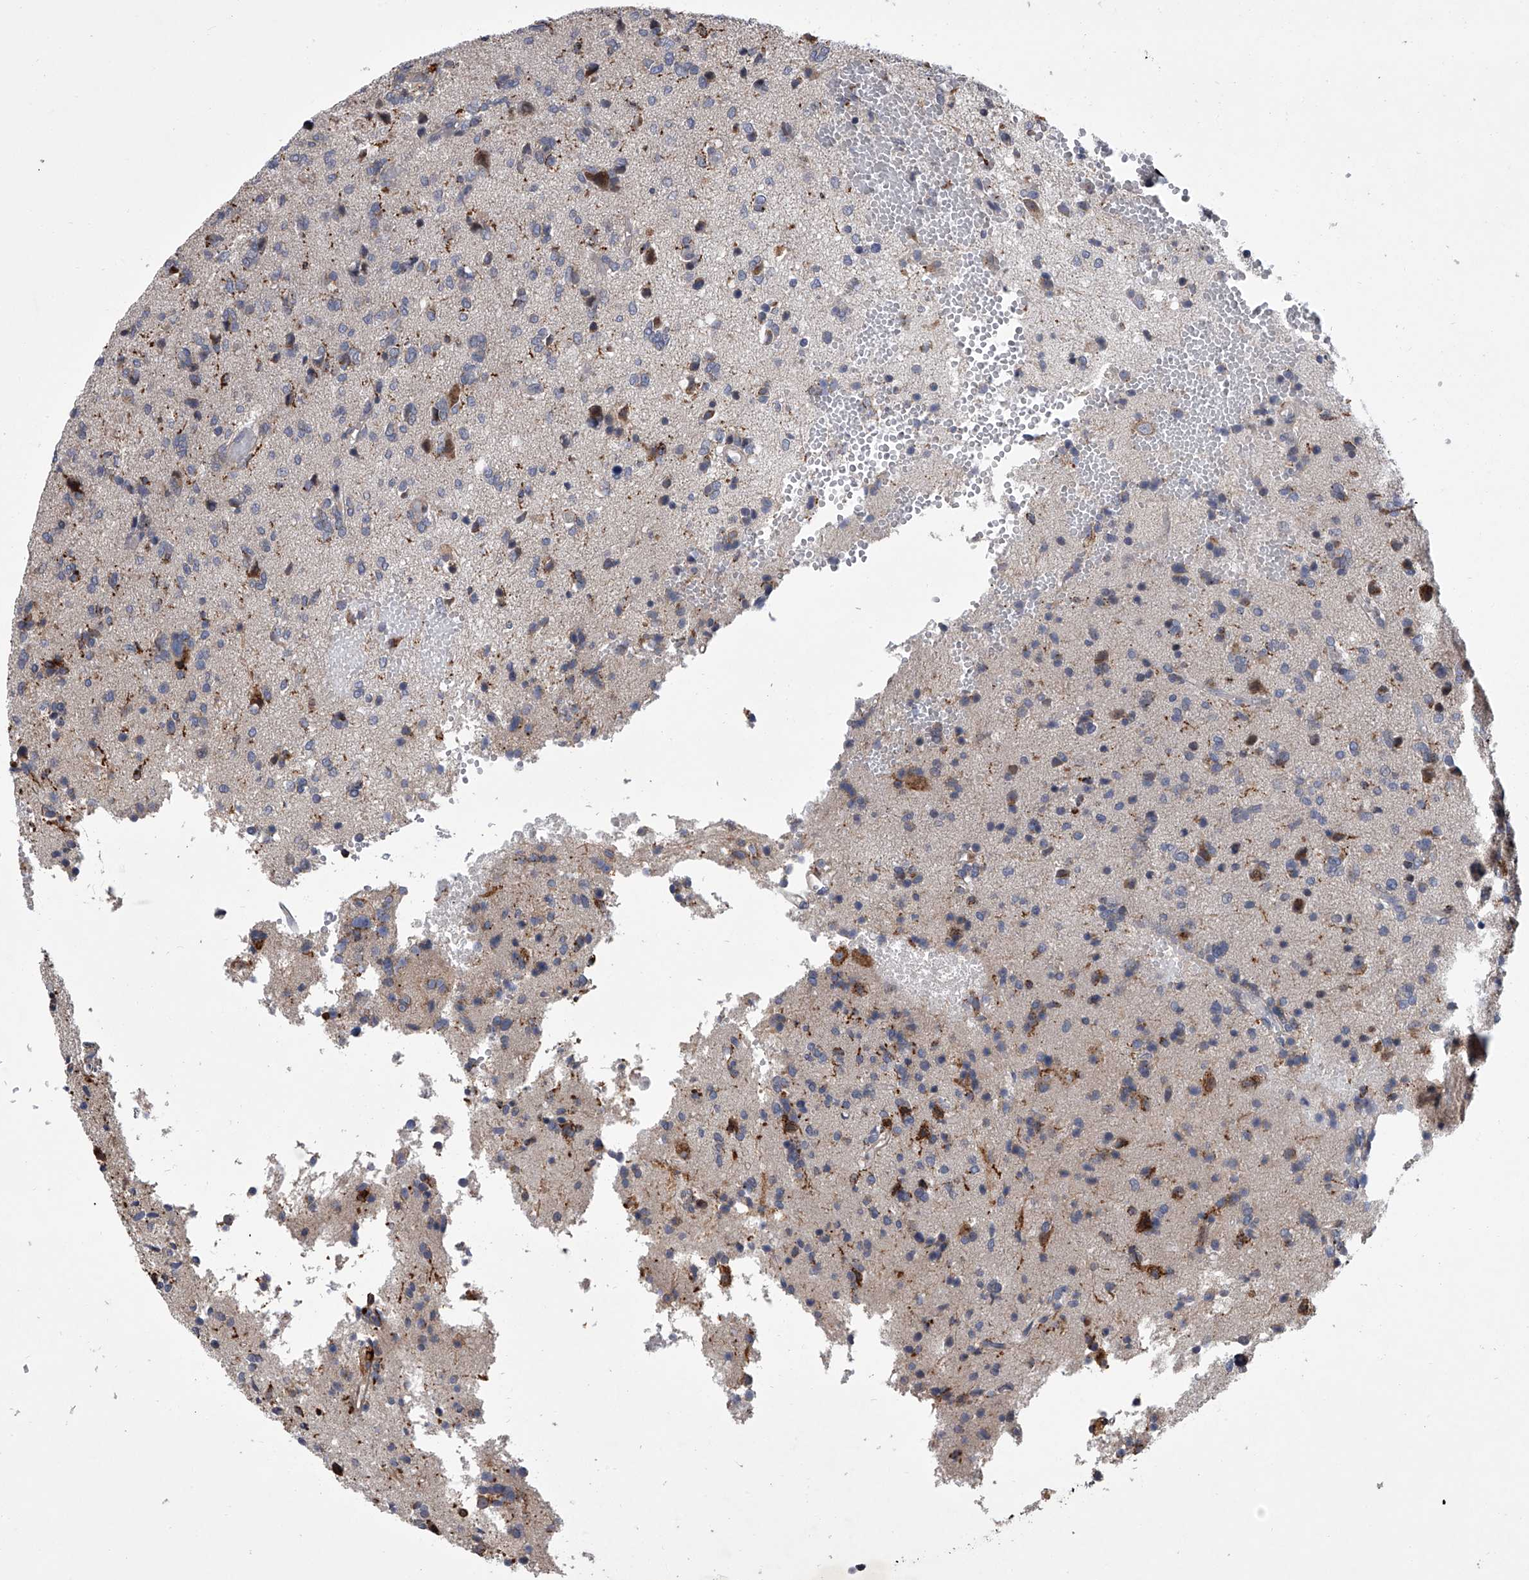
{"staining": {"intensity": "moderate", "quantity": "<25%", "location": "cytoplasmic/membranous"}, "tissue": "glioma", "cell_type": "Tumor cells", "image_type": "cancer", "snomed": [{"axis": "morphology", "description": "Glioma, malignant, High grade"}, {"axis": "topography", "description": "Brain"}], "caption": "Immunohistochemistry (DAB) staining of human glioma demonstrates moderate cytoplasmic/membranous protein expression in approximately <25% of tumor cells.", "gene": "TRIM8", "patient": {"sex": "female", "age": 59}}